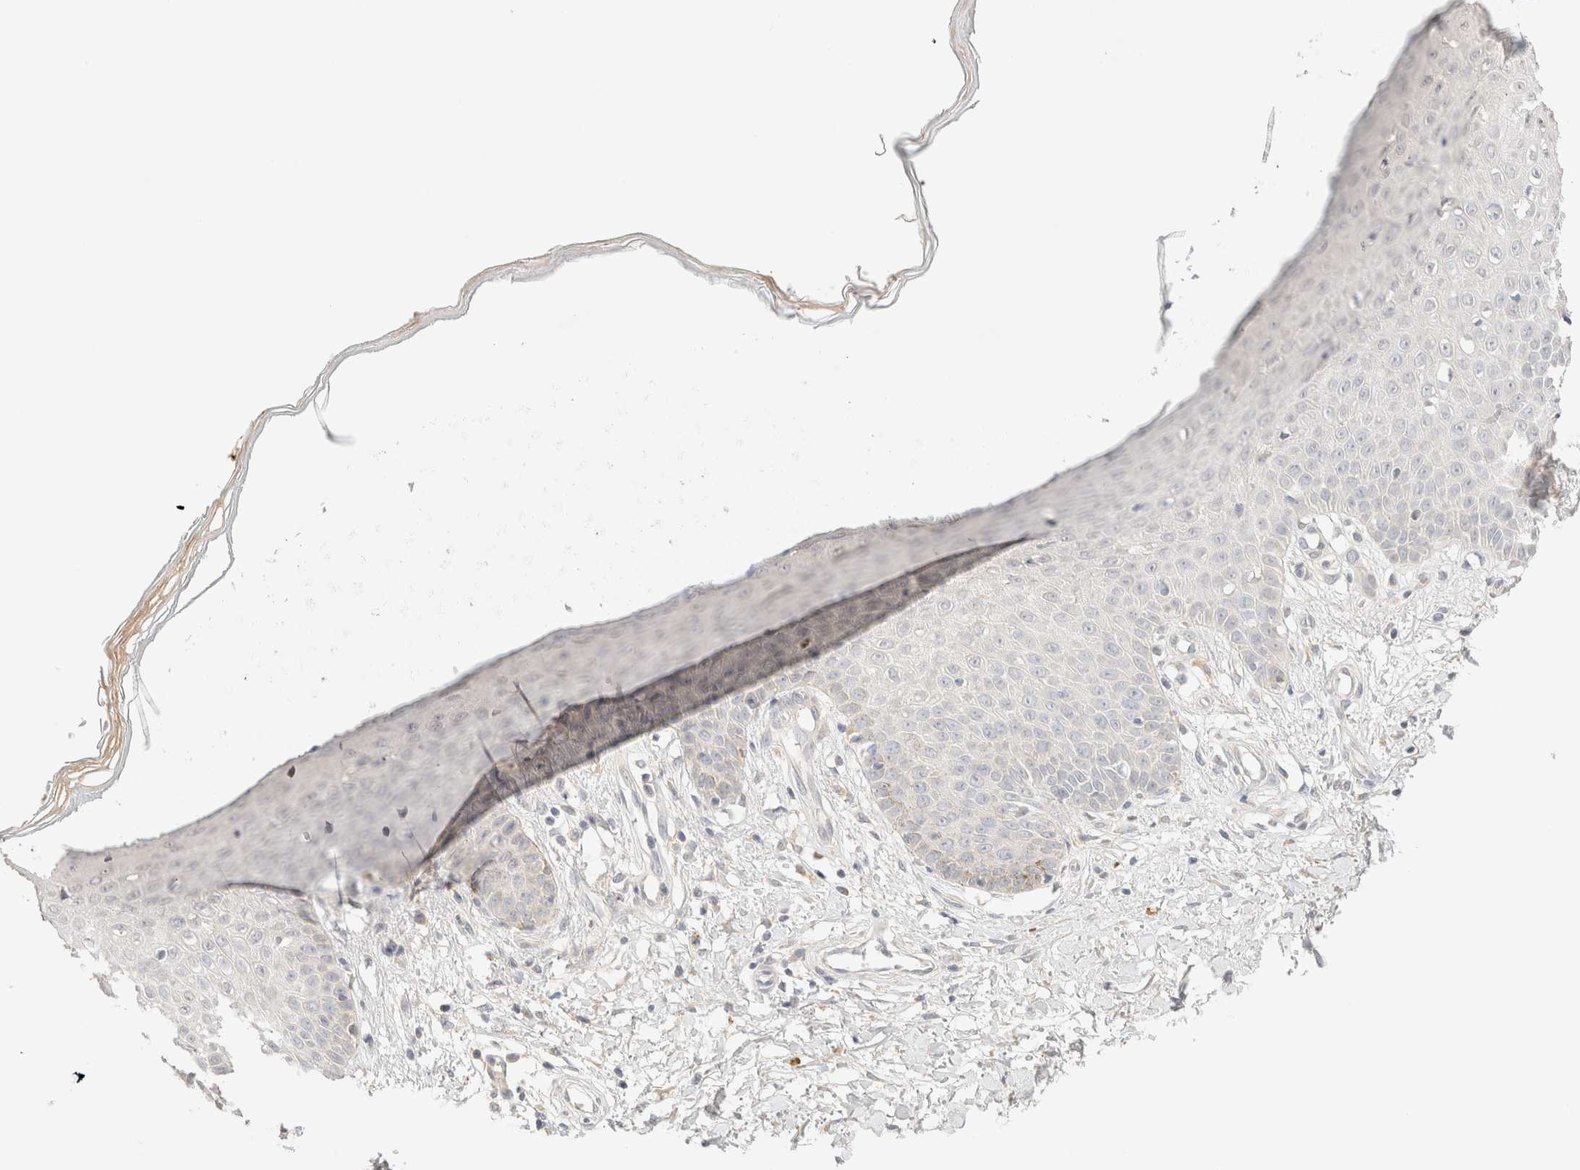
{"staining": {"intensity": "negative", "quantity": "none", "location": "none"}, "tissue": "skin", "cell_type": "Fibroblasts", "image_type": "normal", "snomed": [{"axis": "morphology", "description": "Normal tissue, NOS"}, {"axis": "morphology", "description": "Inflammation, NOS"}, {"axis": "topography", "description": "Skin"}], "caption": "Fibroblasts show no significant protein expression in normal skin. (DAB (3,3'-diaminobenzidine) IHC, high magnification).", "gene": "SARM1", "patient": {"sex": "female", "age": 44}}